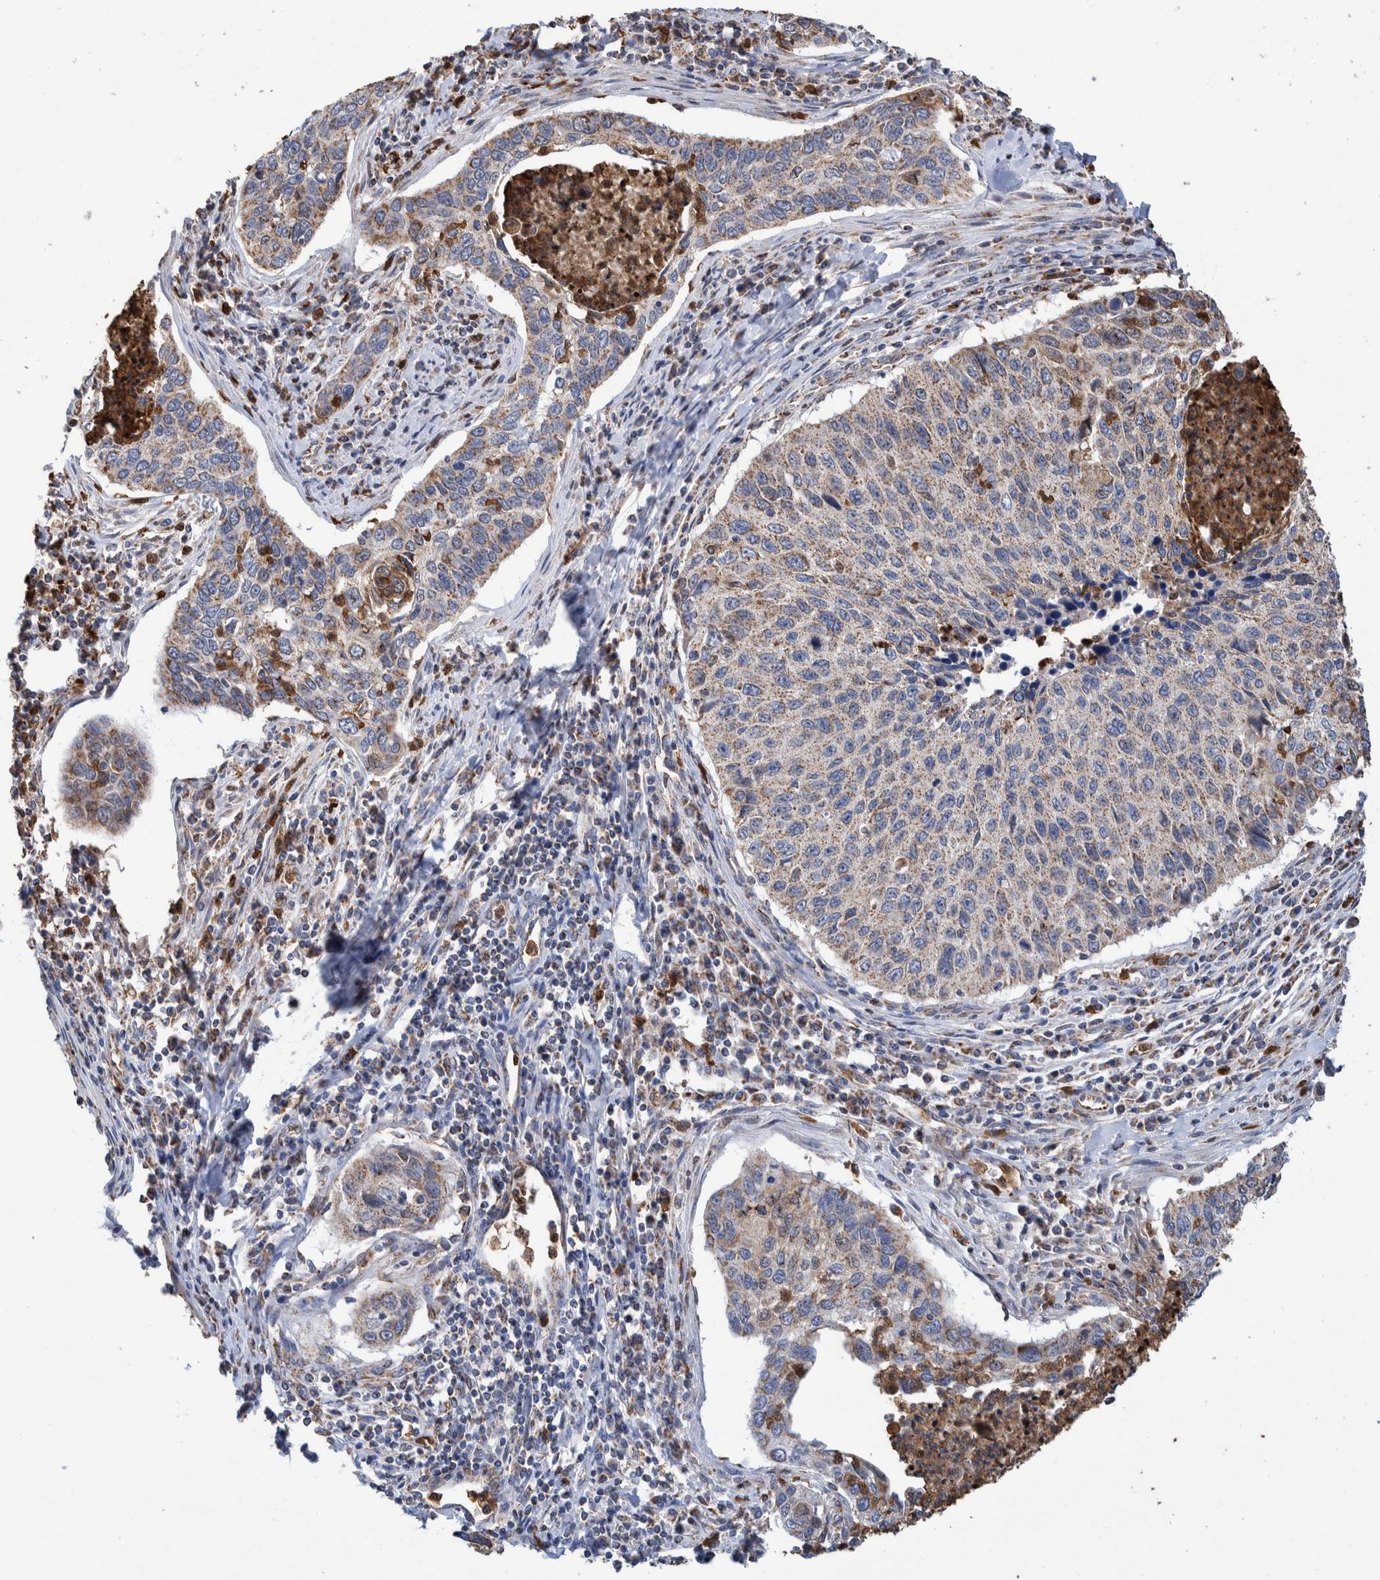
{"staining": {"intensity": "weak", "quantity": "25%-75%", "location": "cytoplasmic/membranous"}, "tissue": "cervical cancer", "cell_type": "Tumor cells", "image_type": "cancer", "snomed": [{"axis": "morphology", "description": "Squamous cell carcinoma, NOS"}, {"axis": "topography", "description": "Cervix"}], "caption": "Immunohistochemical staining of cervical cancer exhibits low levels of weak cytoplasmic/membranous protein staining in about 25%-75% of tumor cells. The staining is performed using DAB brown chromogen to label protein expression. The nuclei are counter-stained blue using hematoxylin.", "gene": "DECR1", "patient": {"sex": "female", "age": 53}}